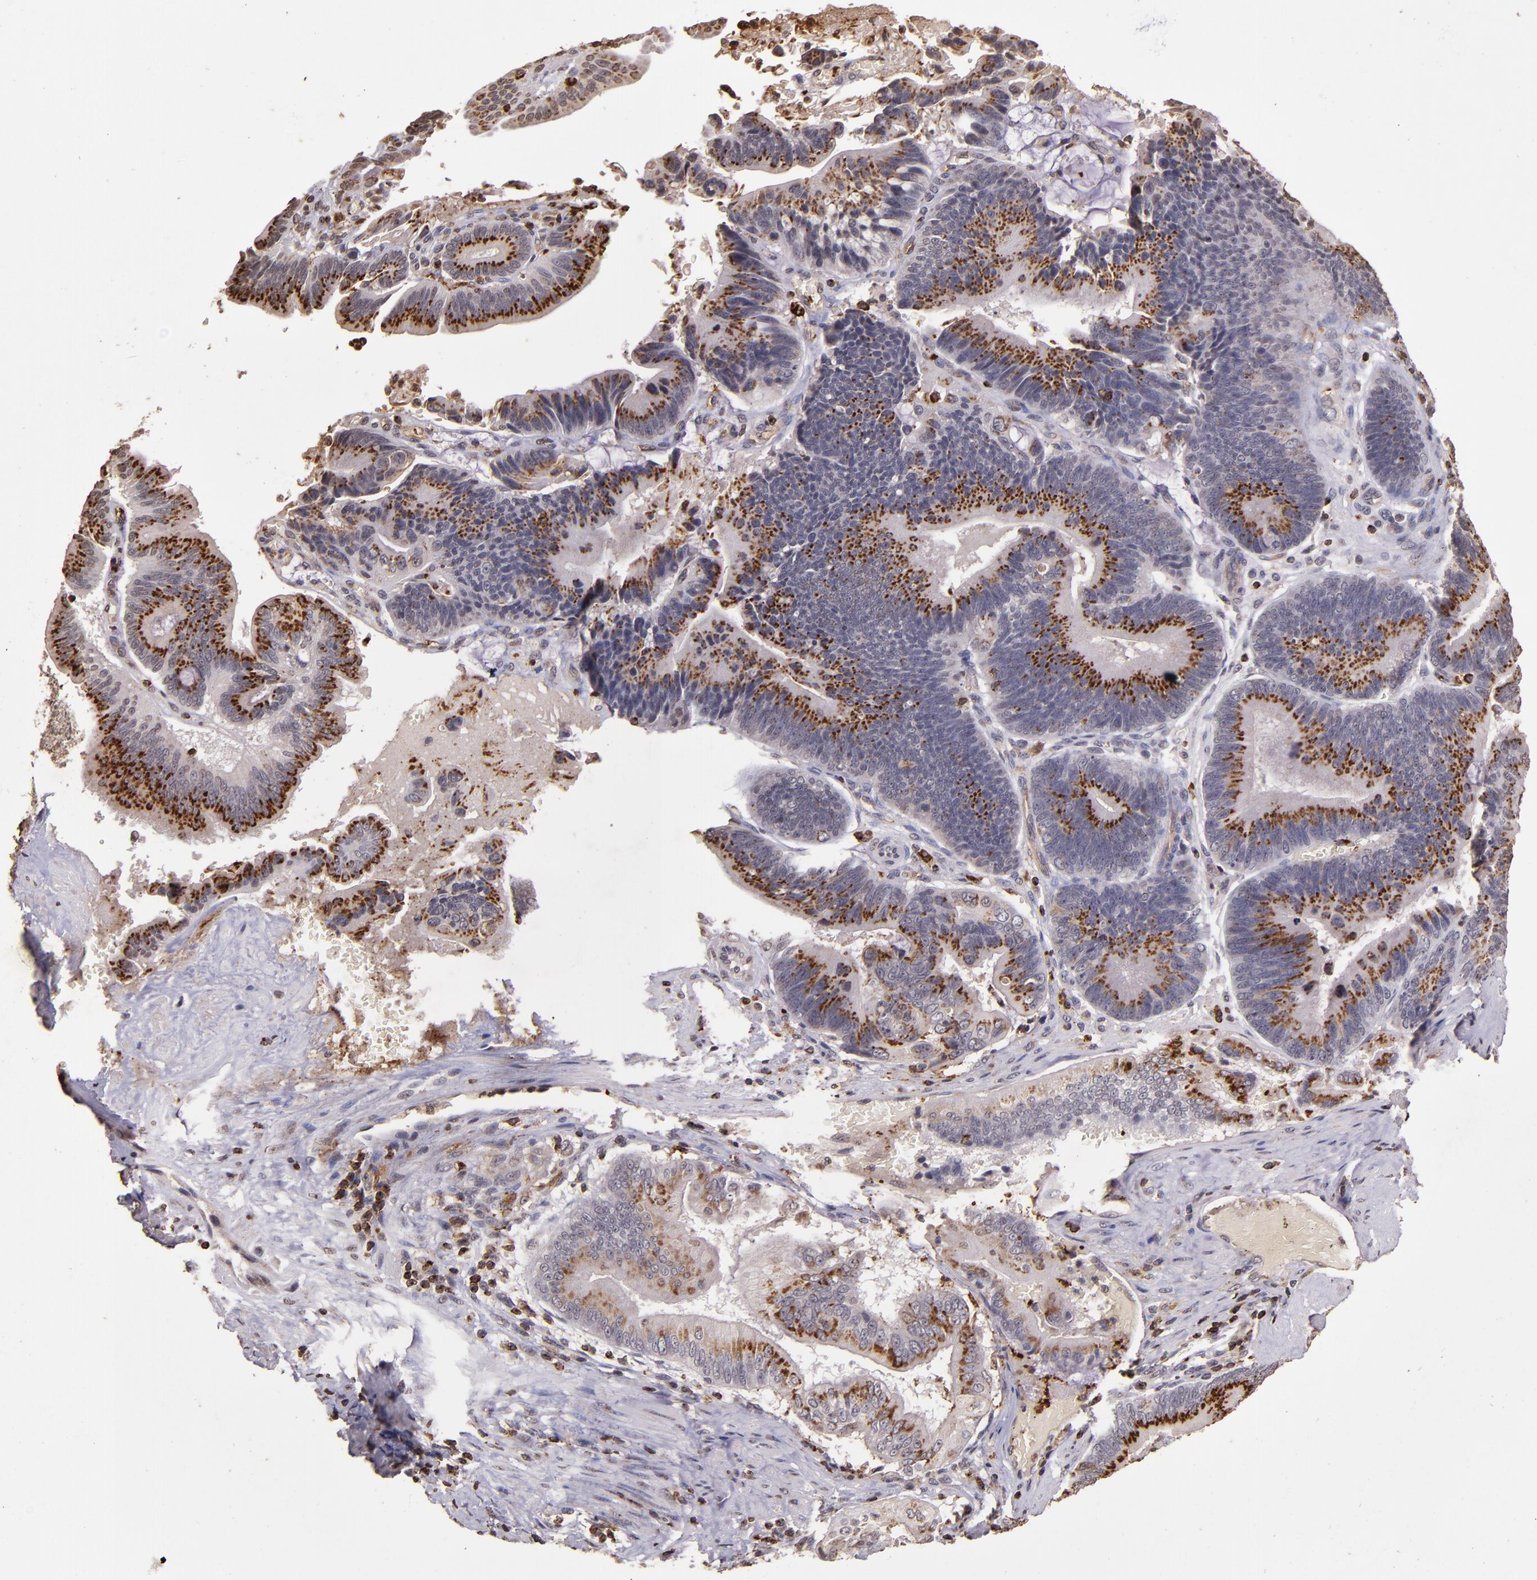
{"staining": {"intensity": "strong", "quantity": "25%-75%", "location": "cytoplasmic/membranous"}, "tissue": "pancreatic cancer", "cell_type": "Tumor cells", "image_type": "cancer", "snomed": [{"axis": "morphology", "description": "Adenocarcinoma, NOS"}, {"axis": "topography", "description": "Pancreas"}], "caption": "IHC histopathology image of neoplastic tissue: human pancreatic adenocarcinoma stained using IHC displays high levels of strong protein expression localized specifically in the cytoplasmic/membranous of tumor cells, appearing as a cytoplasmic/membranous brown color.", "gene": "SLC2A3", "patient": {"sex": "male", "age": 82}}